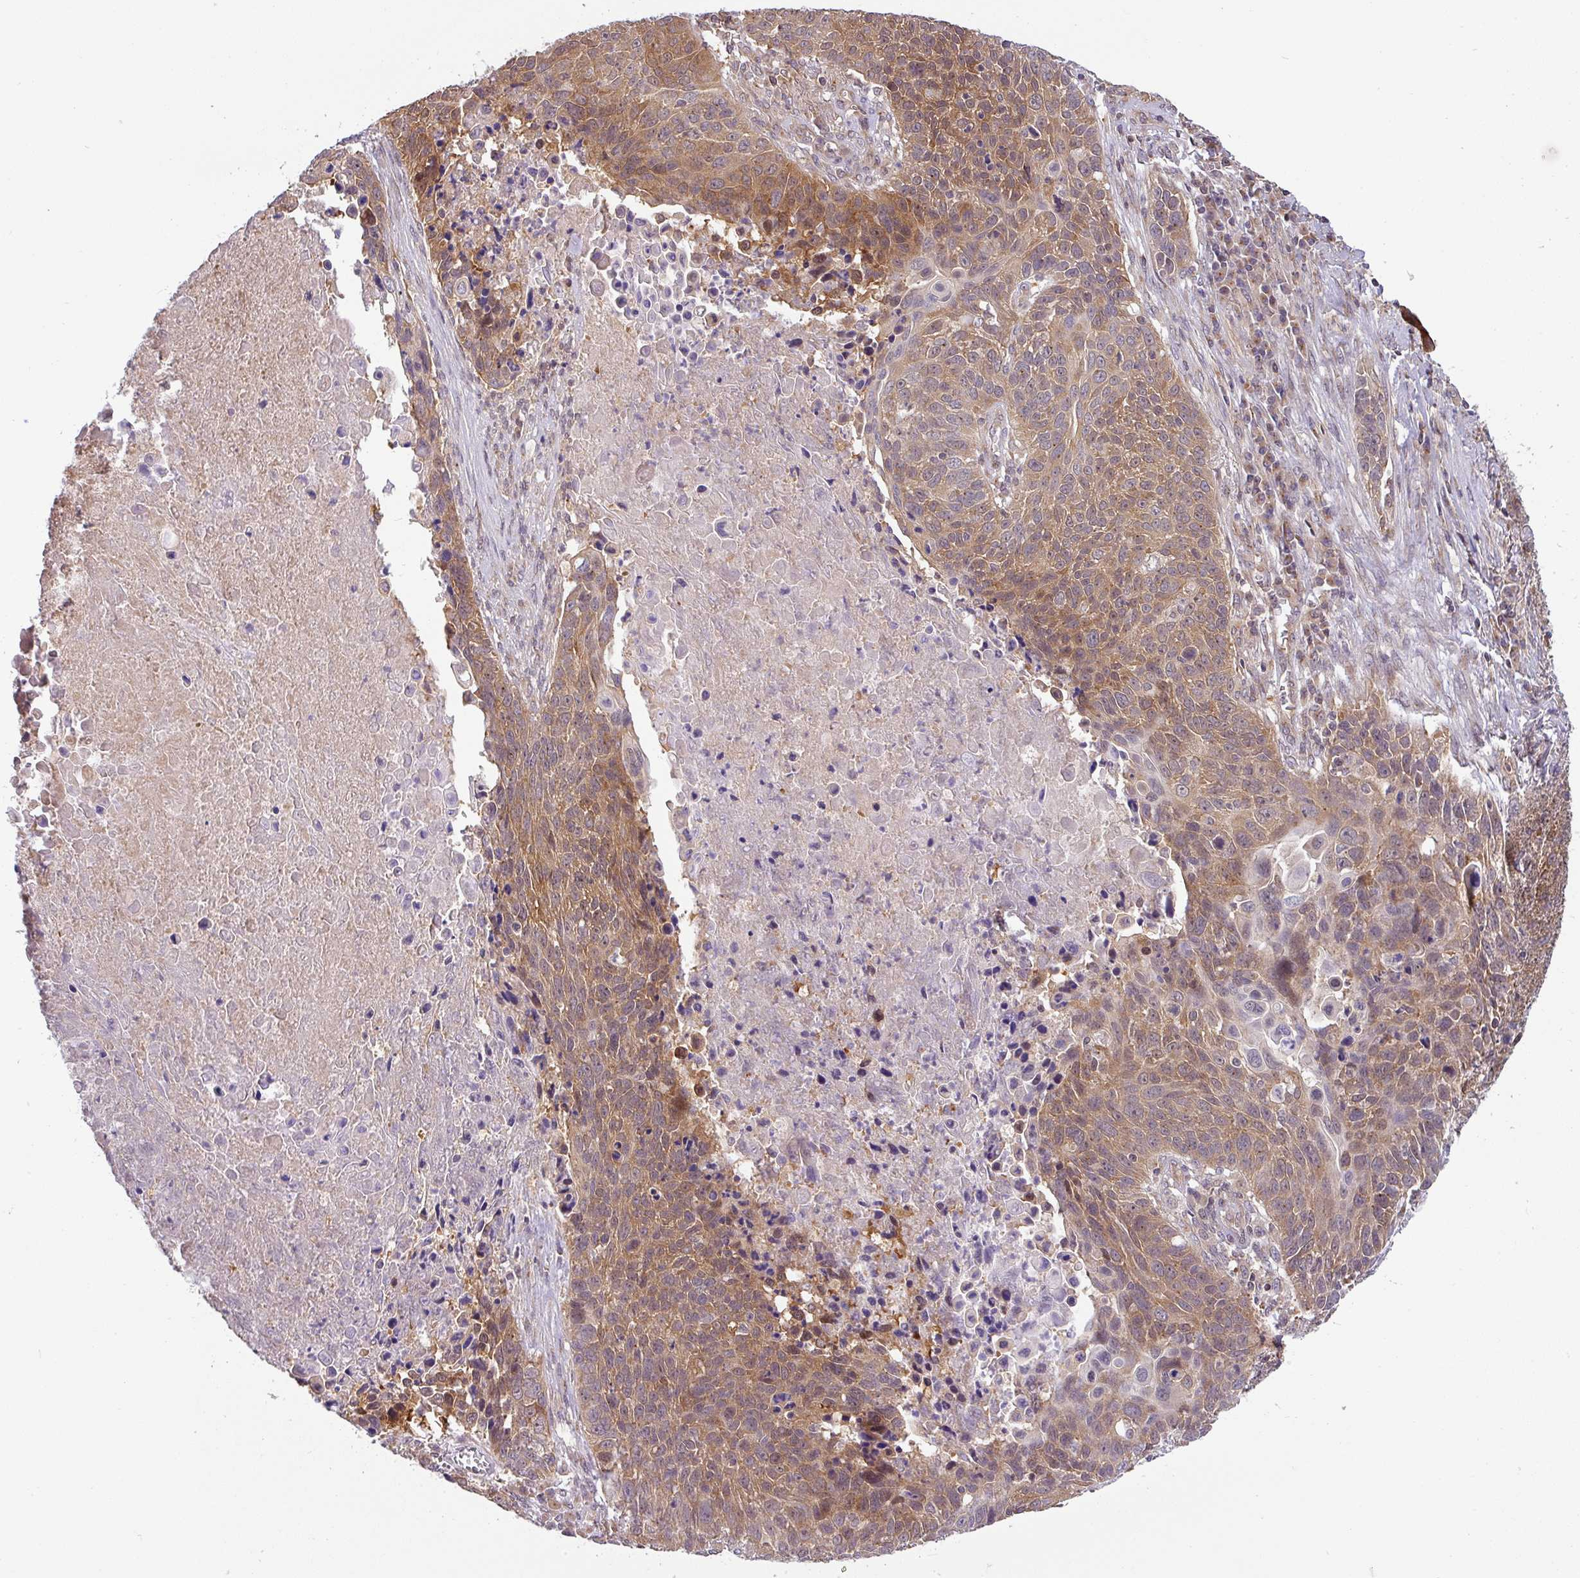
{"staining": {"intensity": "moderate", "quantity": ">75%", "location": "cytoplasmic/membranous"}, "tissue": "lung cancer", "cell_type": "Tumor cells", "image_type": "cancer", "snomed": [{"axis": "morphology", "description": "Squamous cell carcinoma, NOS"}, {"axis": "topography", "description": "Lung"}], "caption": "Squamous cell carcinoma (lung) was stained to show a protein in brown. There is medium levels of moderate cytoplasmic/membranous expression in approximately >75% of tumor cells.", "gene": "SHB", "patient": {"sex": "male", "age": 78}}